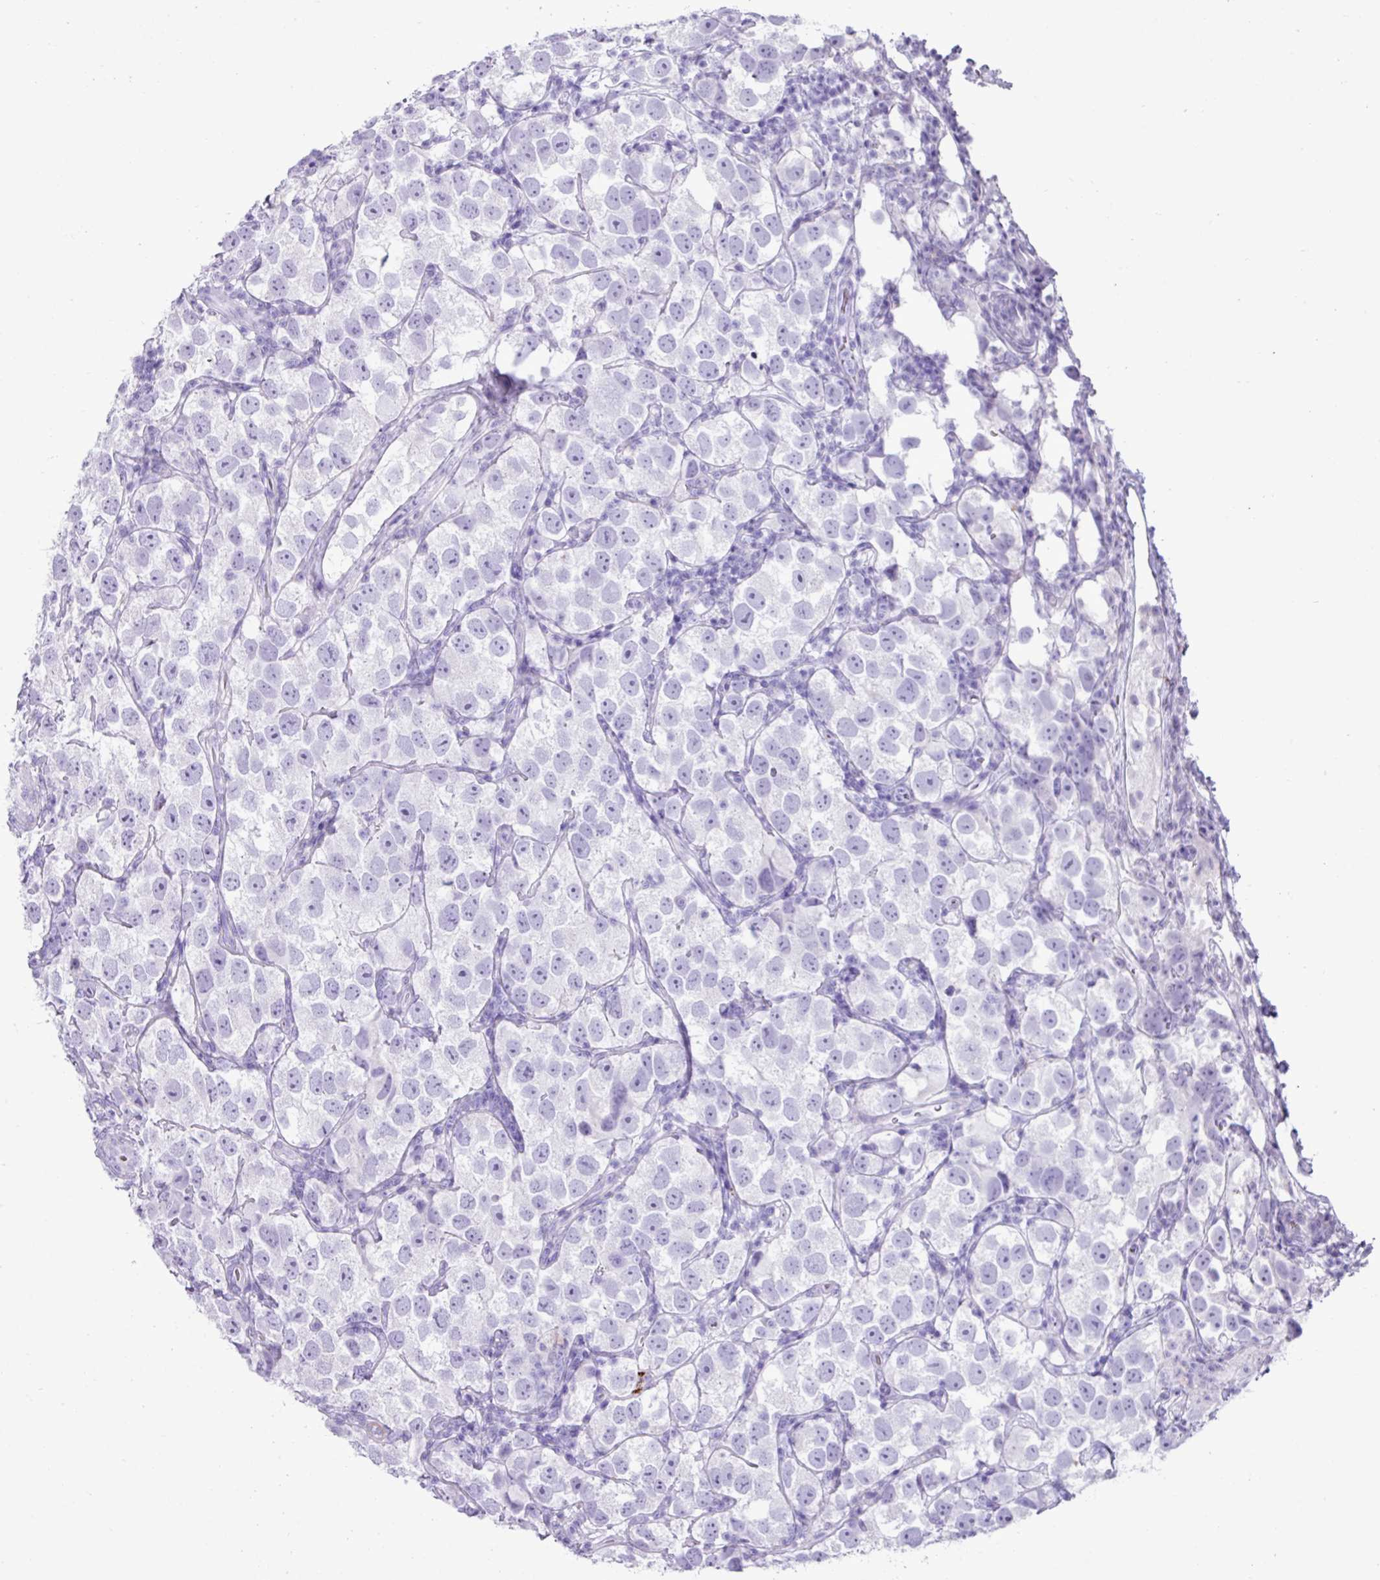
{"staining": {"intensity": "negative", "quantity": "none", "location": "none"}, "tissue": "testis cancer", "cell_type": "Tumor cells", "image_type": "cancer", "snomed": [{"axis": "morphology", "description": "Seminoma, NOS"}, {"axis": "topography", "description": "Testis"}], "caption": "Immunohistochemistry photomicrograph of testis cancer stained for a protein (brown), which reveals no staining in tumor cells. (Immunohistochemistry, brightfield microscopy, high magnification).", "gene": "ZSCAN5A", "patient": {"sex": "male", "age": 26}}